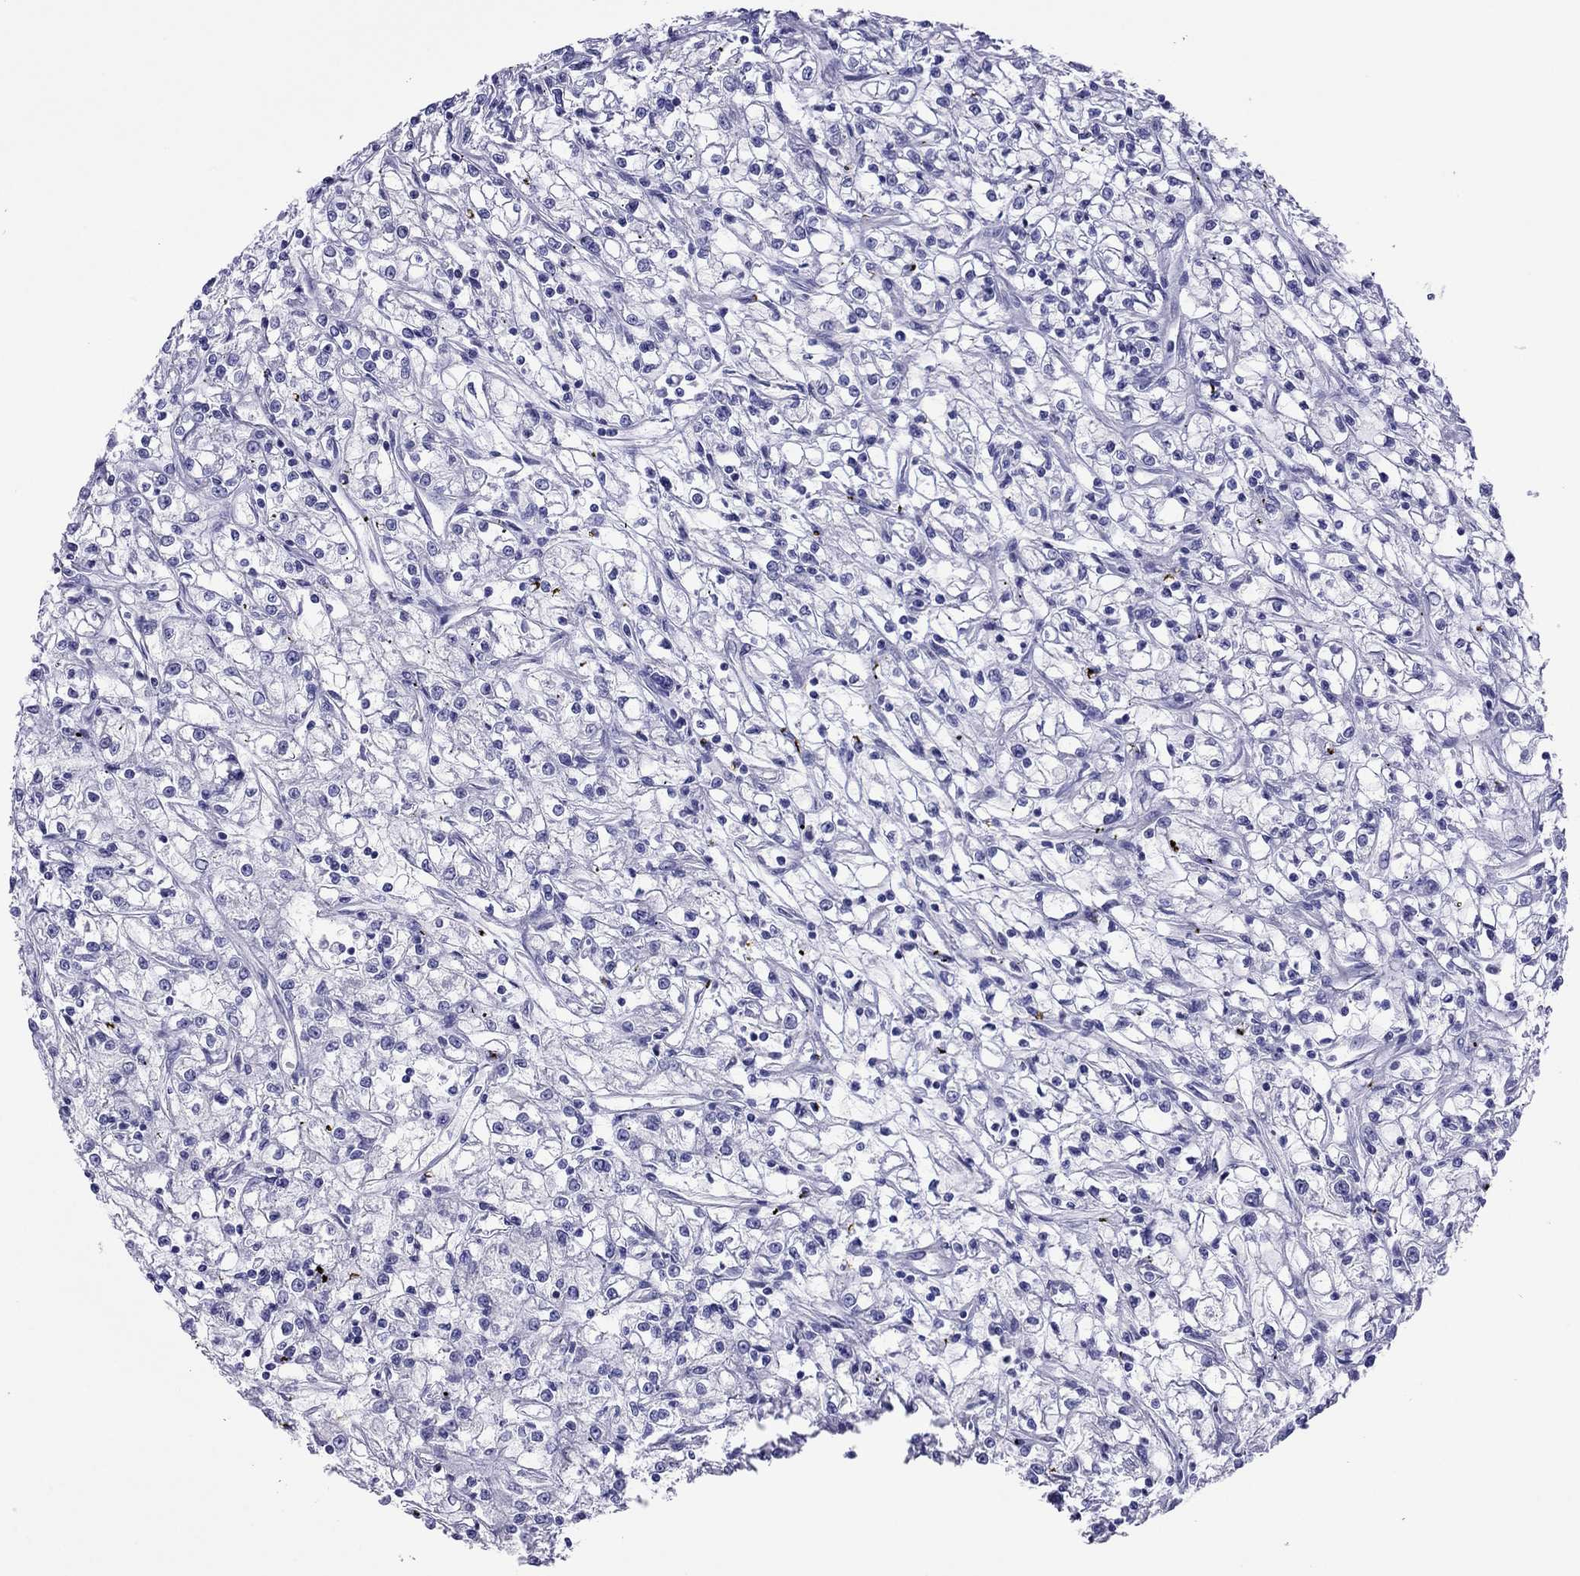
{"staining": {"intensity": "negative", "quantity": "none", "location": "none"}, "tissue": "renal cancer", "cell_type": "Tumor cells", "image_type": "cancer", "snomed": [{"axis": "morphology", "description": "Adenocarcinoma, NOS"}, {"axis": "topography", "description": "Kidney"}], "caption": "Renal cancer (adenocarcinoma) was stained to show a protein in brown. There is no significant staining in tumor cells. (DAB (3,3'-diaminobenzidine) IHC with hematoxylin counter stain).", "gene": "PCDHA6", "patient": {"sex": "female", "age": 59}}